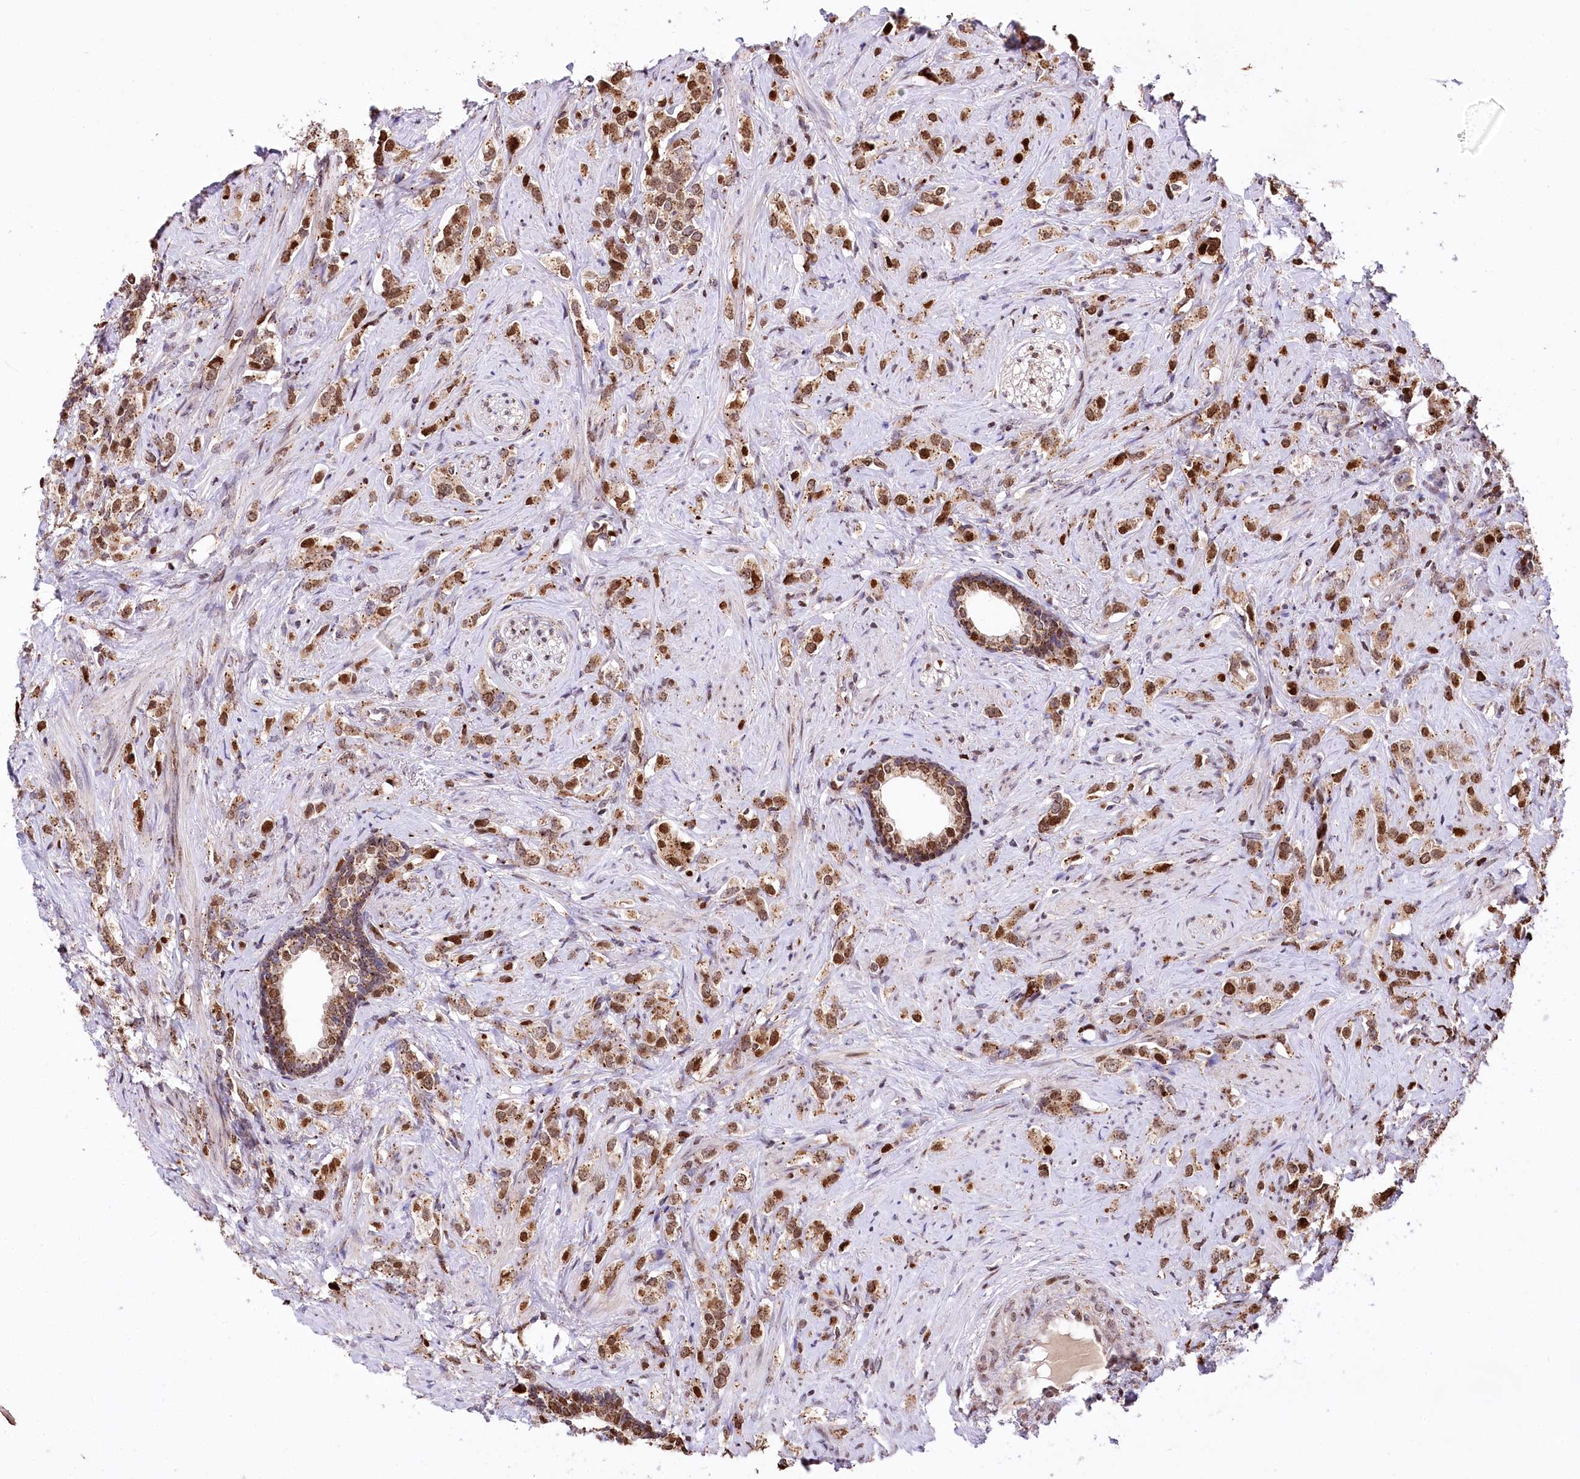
{"staining": {"intensity": "strong", "quantity": ">75%", "location": "cytoplasmic/membranous,nuclear"}, "tissue": "prostate cancer", "cell_type": "Tumor cells", "image_type": "cancer", "snomed": [{"axis": "morphology", "description": "Adenocarcinoma, High grade"}, {"axis": "topography", "description": "Prostate"}], "caption": "Prostate cancer (high-grade adenocarcinoma) tissue shows strong cytoplasmic/membranous and nuclear staining in about >75% of tumor cells, visualized by immunohistochemistry.", "gene": "ZFYVE27", "patient": {"sex": "male", "age": 63}}